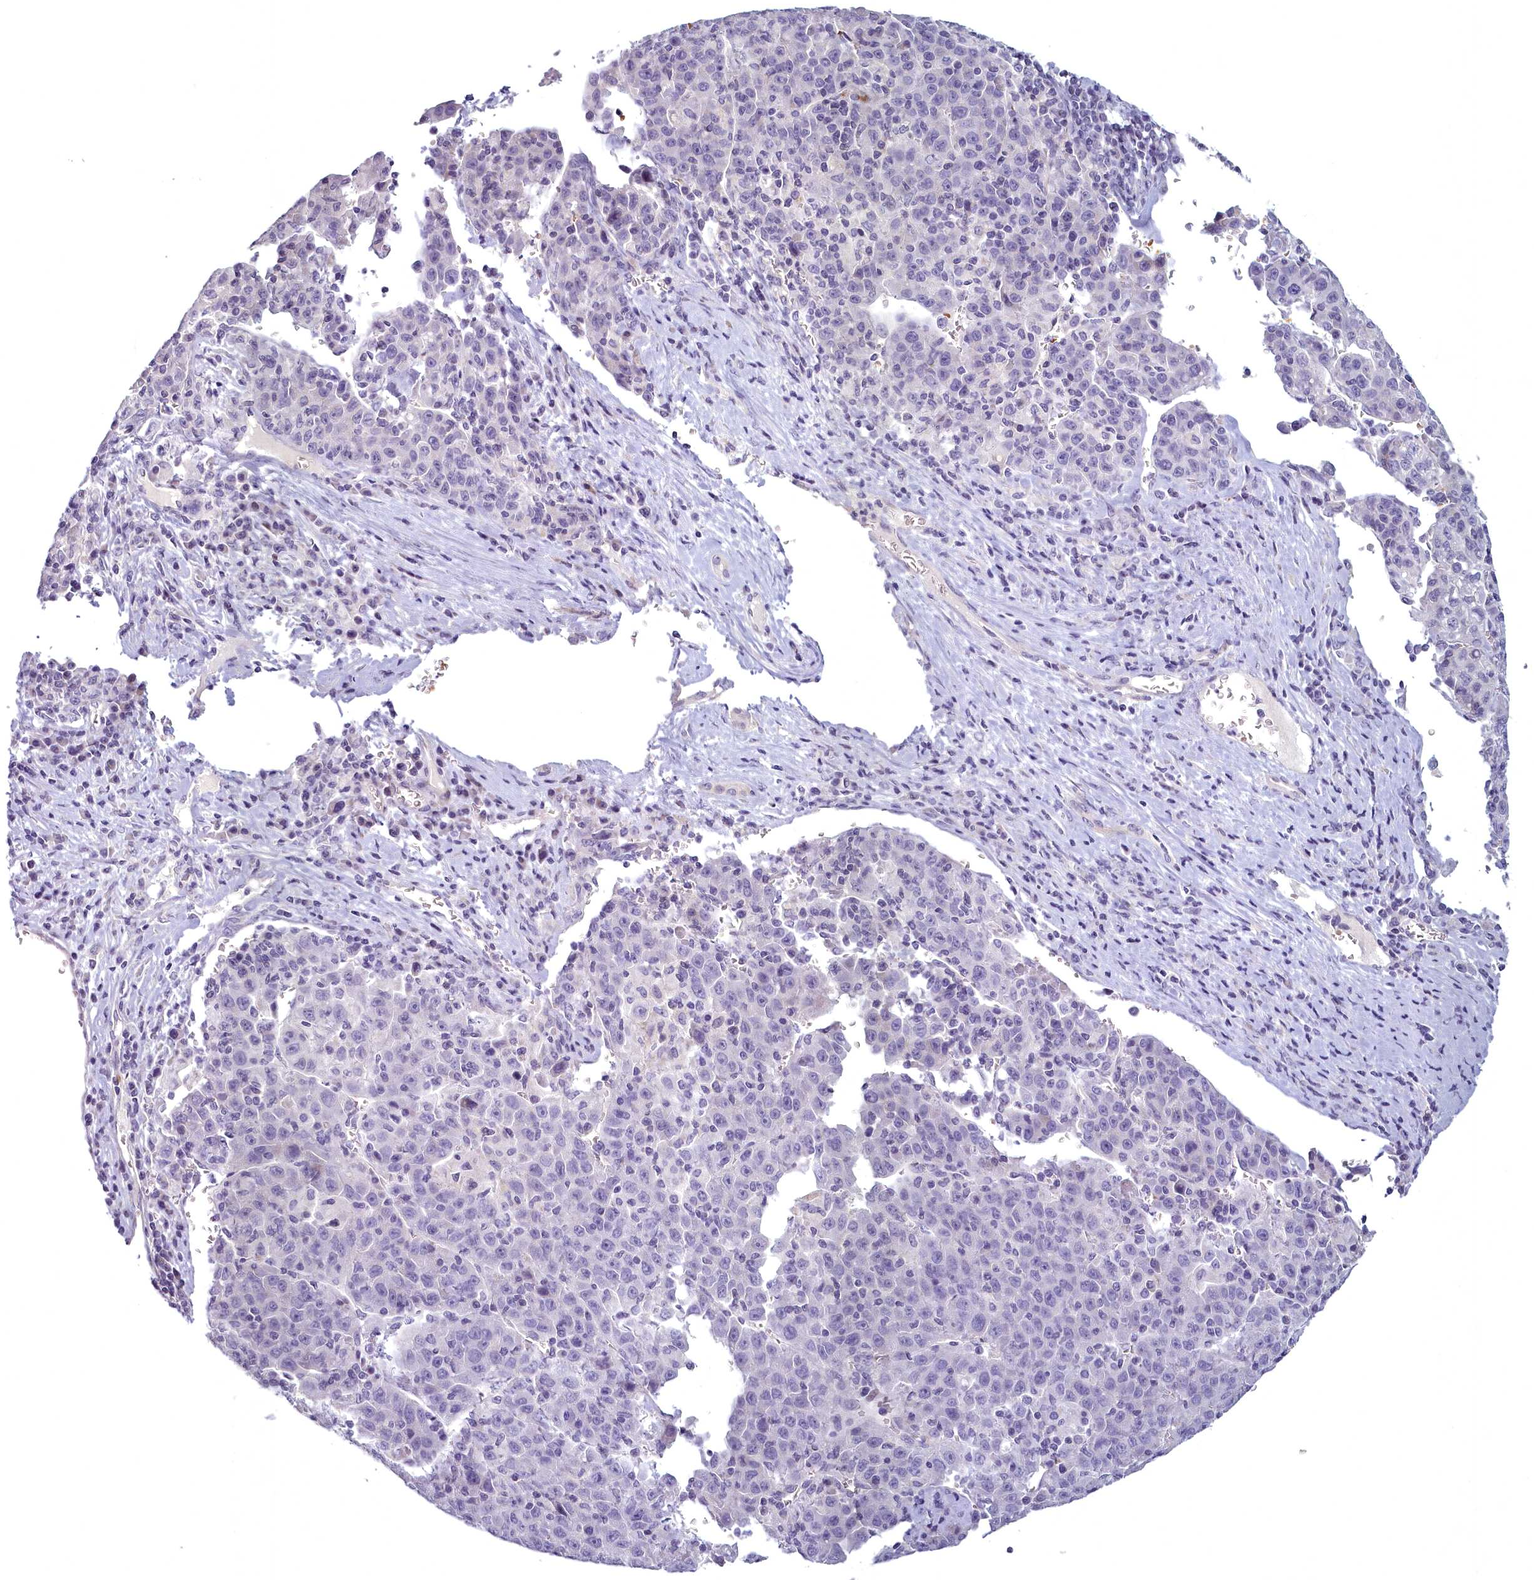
{"staining": {"intensity": "negative", "quantity": "none", "location": "none"}, "tissue": "liver cancer", "cell_type": "Tumor cells", "image_type": "cancer", "snomed": [{"axis": "morphology", "description": "Carcinoma, Hepatocellular, NOS"}, {"axis": "topography", "description": "Liver"}], "caption": "Tumor cells show no significant protein expression in liver cancer (hepatocellular carcinoma).", "gene": "ARL15", "patient": {"sex": "female", "age": 53}}